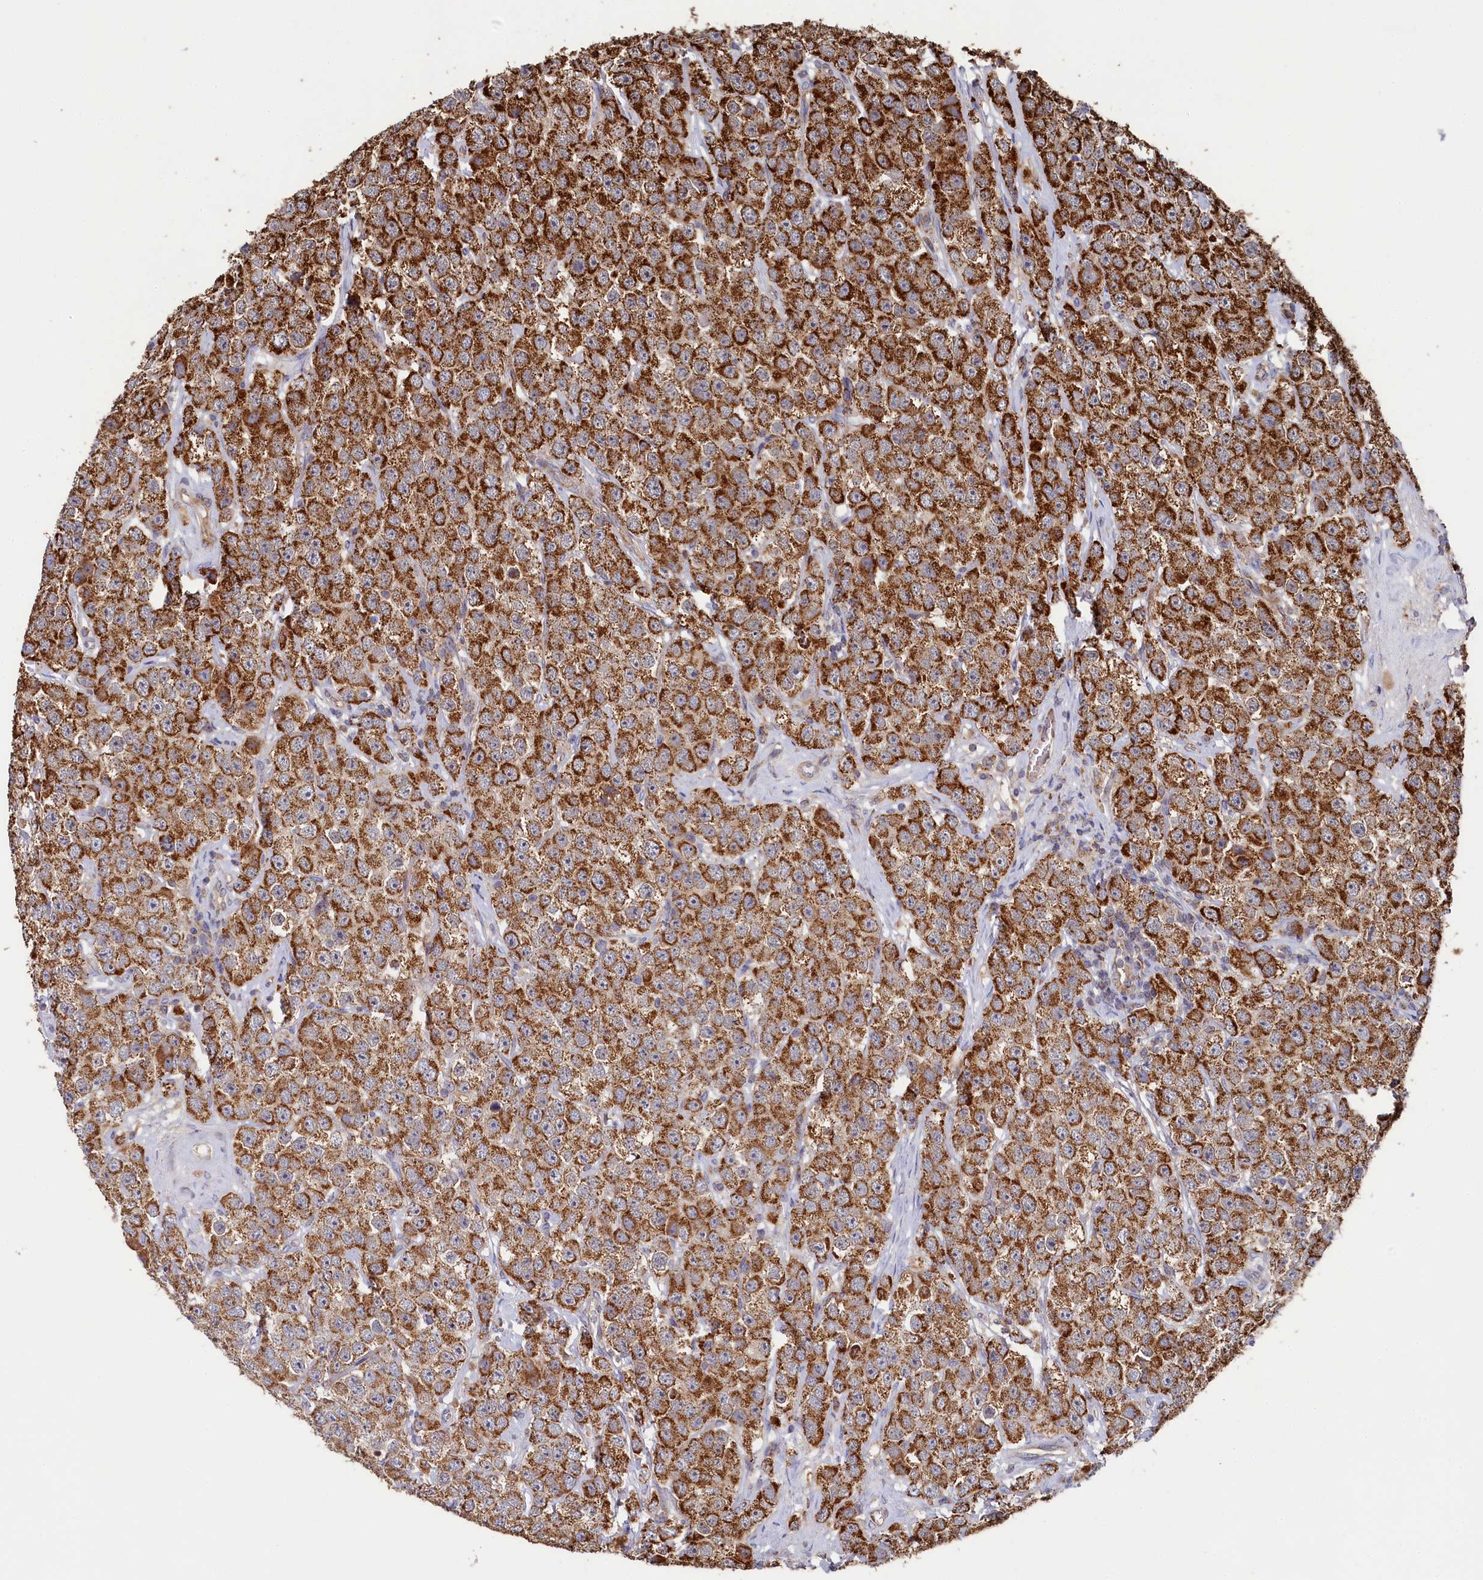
{"staining": {"intensity": "strong", "quantity": ">75%", "location": "cytoplasmic/membranous"}, "tissue": "testis cancer", "cell_type": "Tumor cells", "image_type": "cancer", "snomed": [{"axis": "morphology", "description": "Seminoma, NOS"}, {"axis": "topography", "description": "Testis"}], "caption": "High-magnification brightfield microscopy of testis seminoma stained with DAB (brown) and counterstained with hematoxylin (blue). tumor cells exhibit strong cytoplasmic/membranous staining is seen in about>75% of cells.", "gene": "HAUS2", "patient": {"sex": "male", "age": 28}}